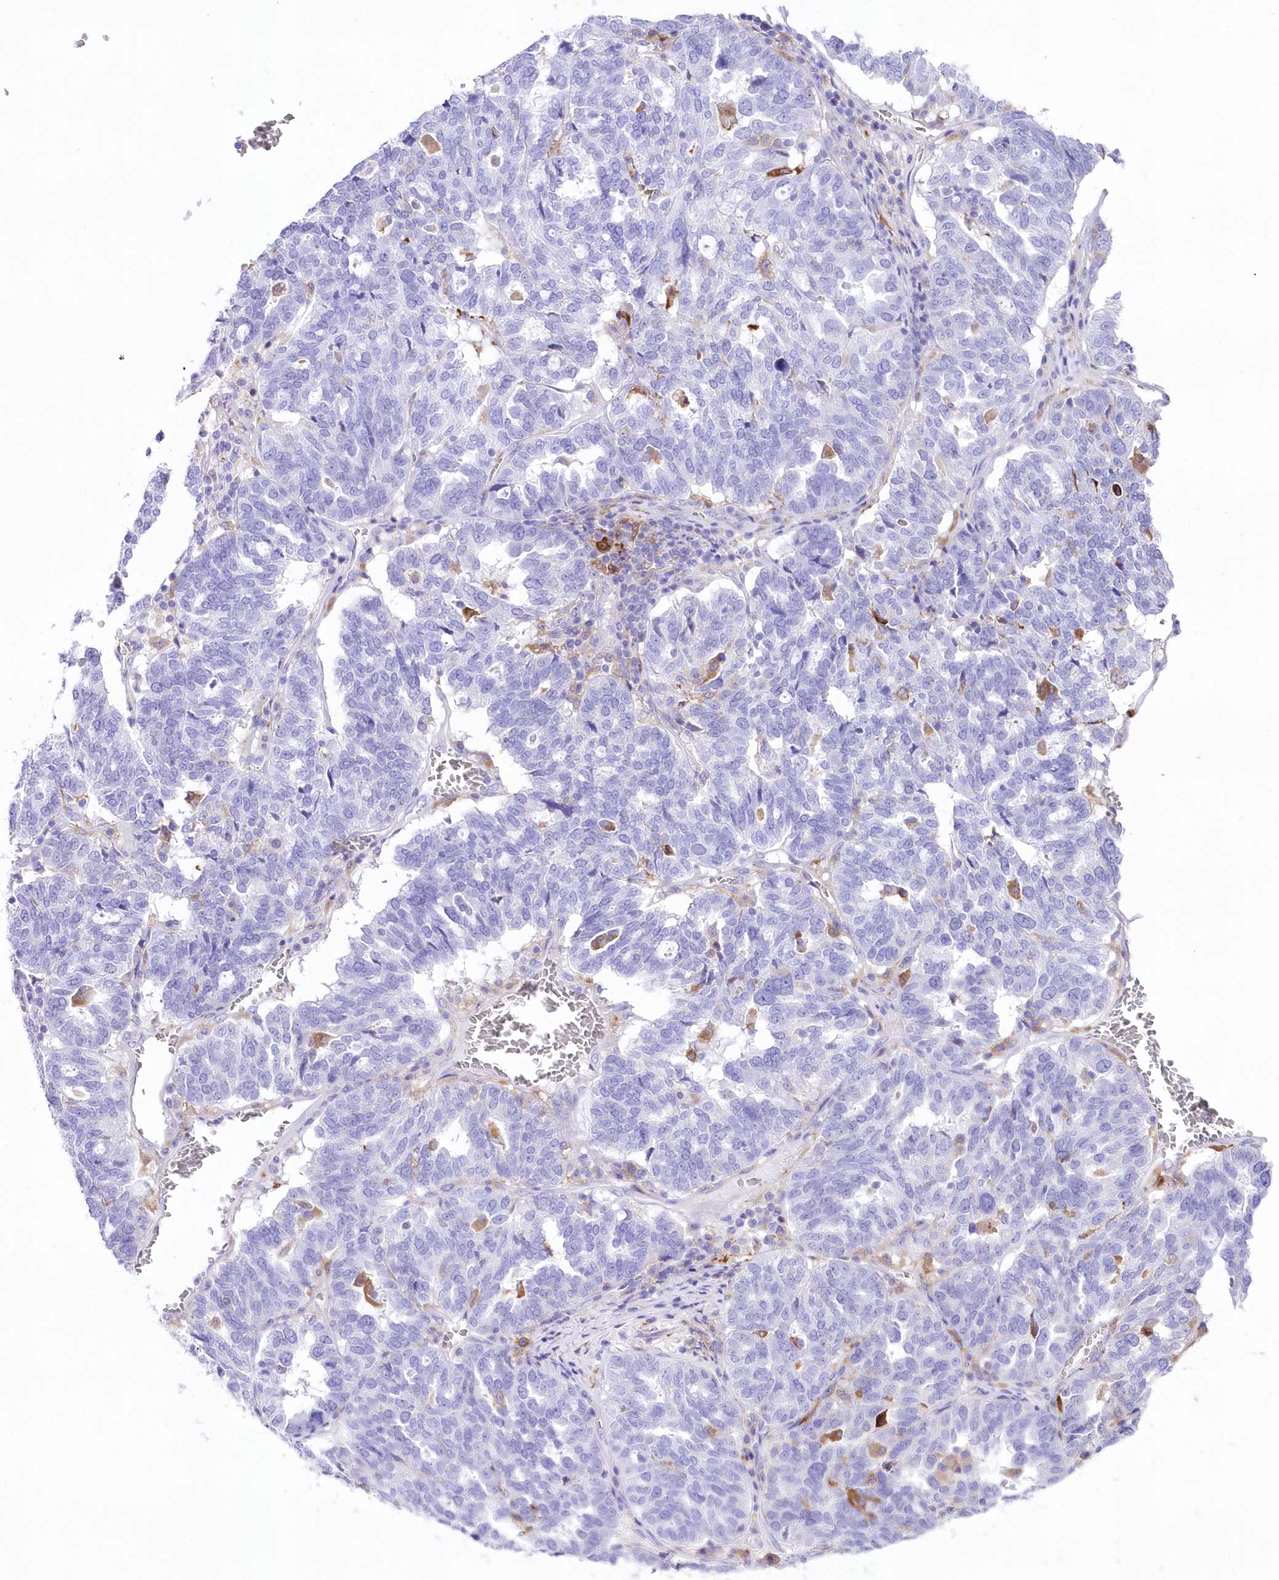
{"staining": {"intensity": "negative", "quantity": "none", "location": "none"}, "tissue": "ovarian cancer", "cell_type": "Tumor cells", "image_type": "cancer", "snomed": [{"axis": "morphology", "description": "Cystadenocarcinoma, serous, NOS"}, {"axis": "topography", "description": "Ovary"}], "caption": "Immunohistochemical staining of human ovarian cancer (serous cystadenocarcinoma) displays no significant expression in tumor cells.", "gene": "DNAJC19", "patient": {"sex": "female", "age": 59}}